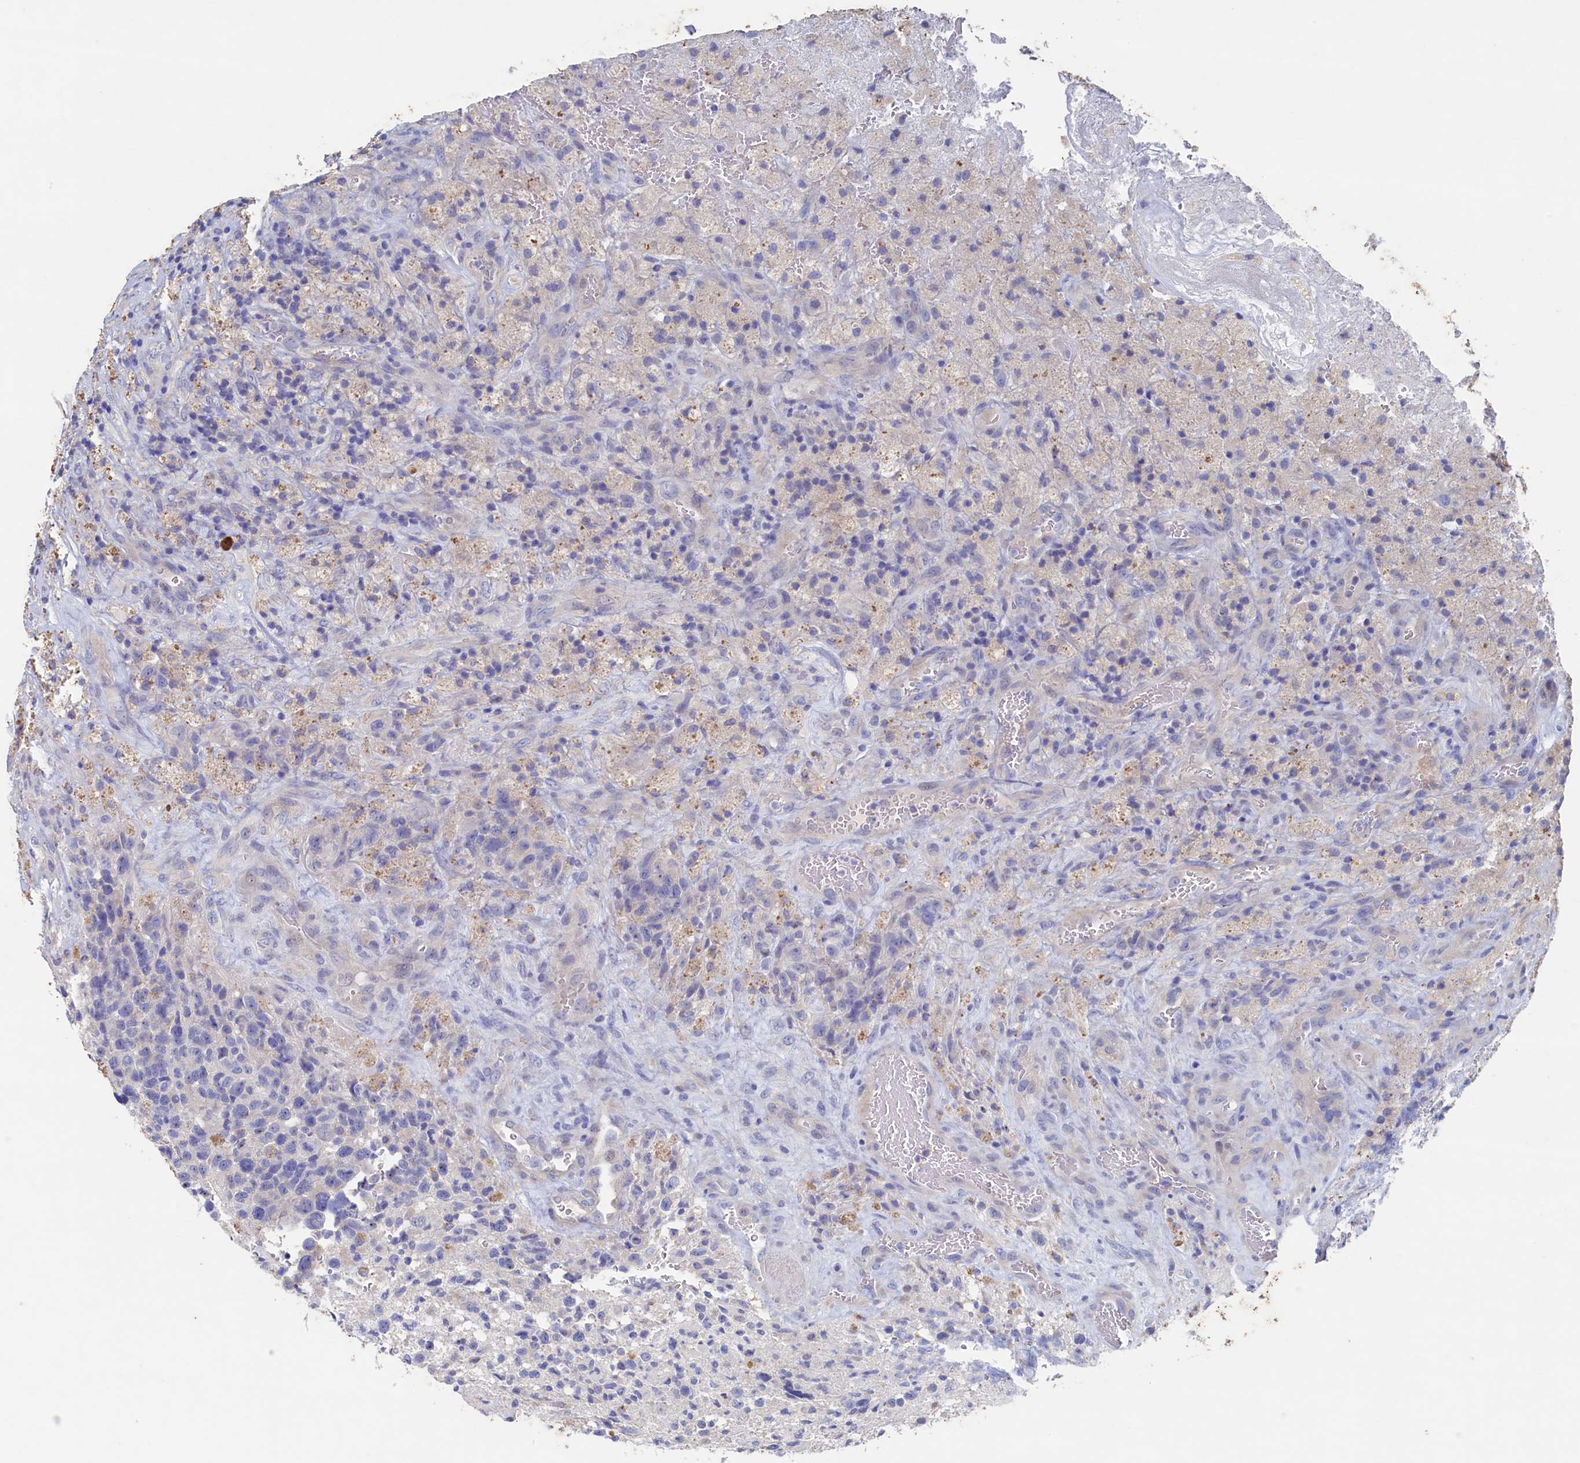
{"staining": {"intensity": "negative", "quantity": "none", "location": "none"}, "tissue": "glioma", "cell_type": "Tumor cells", "image_type": "cancer", "snomed": [{"axis": "morphology", "description": "Glioma, malignant, High grade"}, {"axis": "topography", "description": "Brain"}], "caption": "Tumor cells show no significant expression in glioma.", "gene": "CBLIF", "patient": {"sex": "male", "age": 69}}